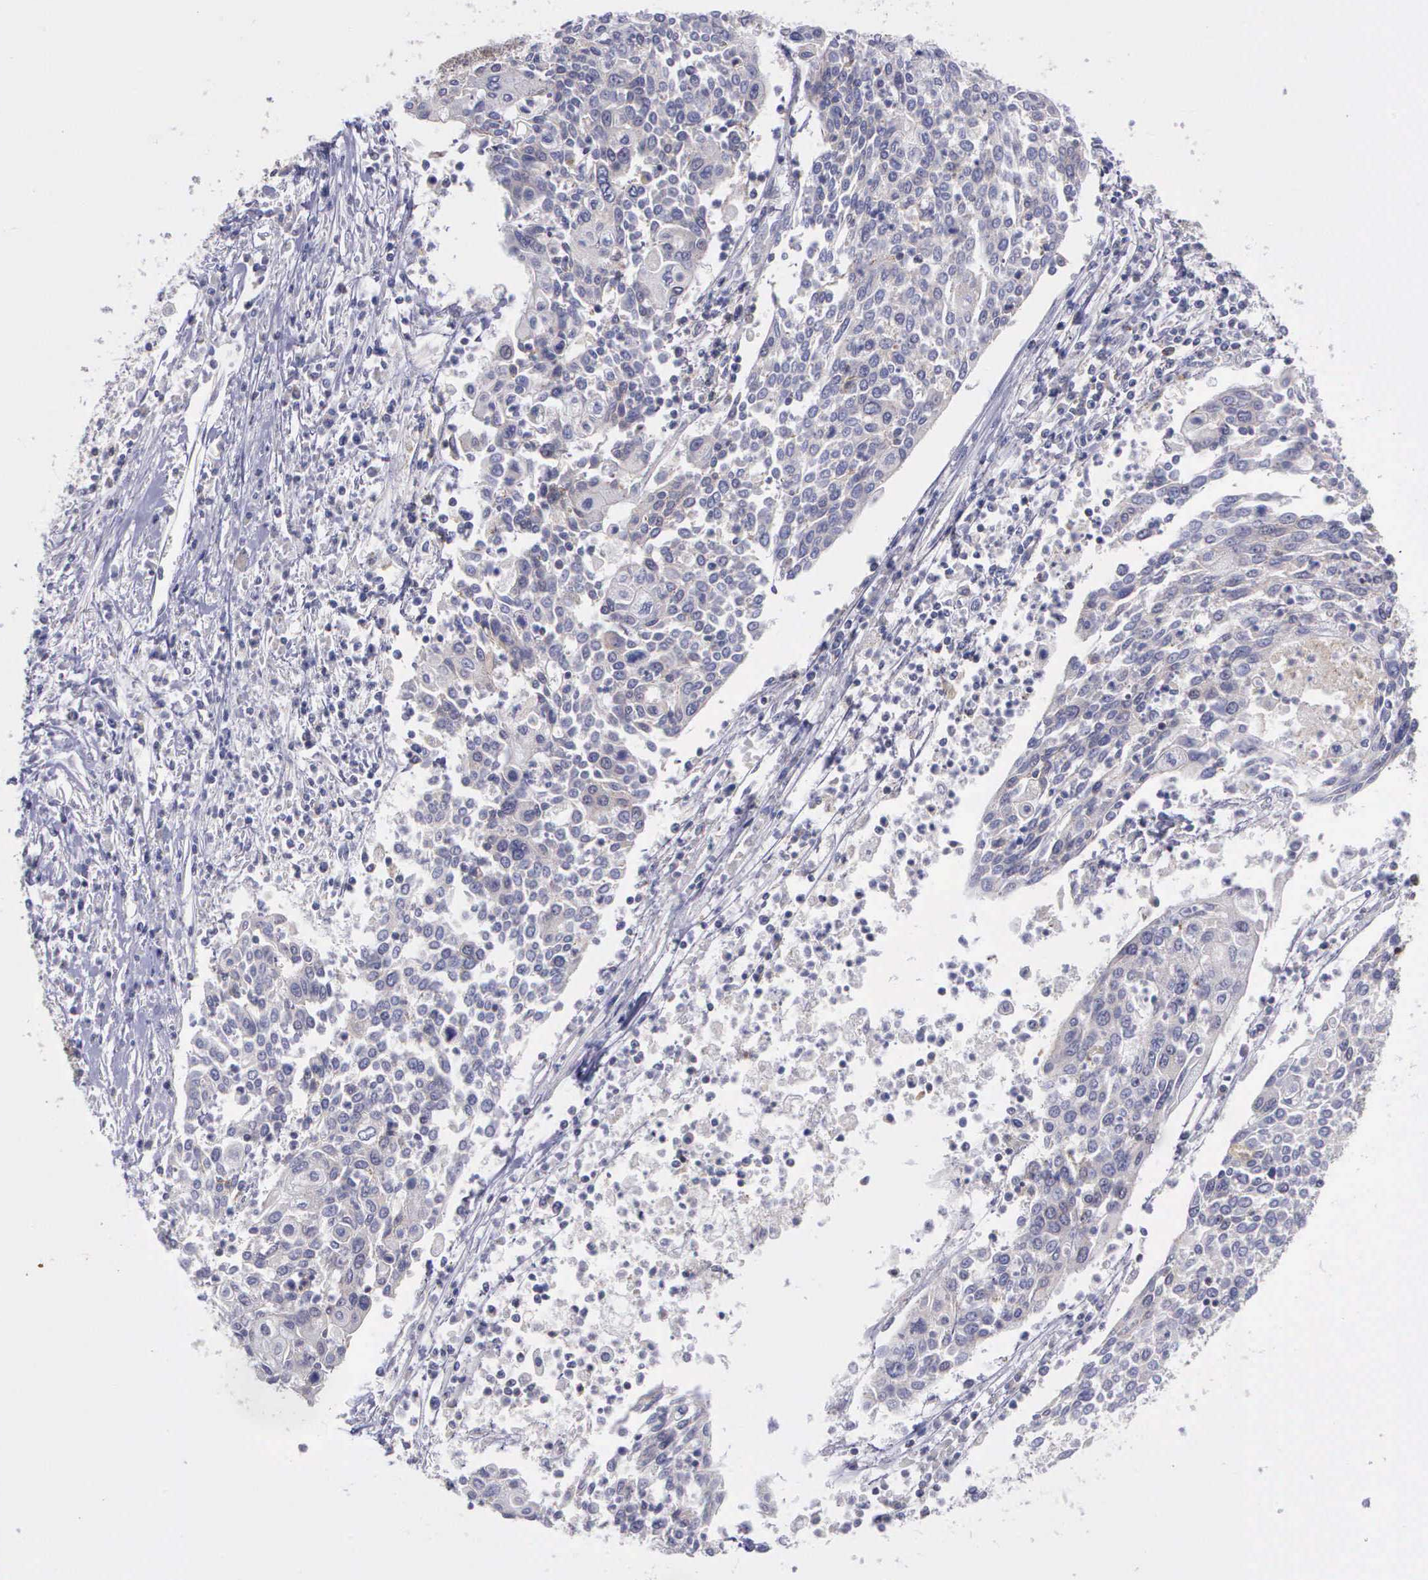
{"staining": {"intensity": "negative", "quantity": "none", "location": "none"}, "tissue": "cervical cancer", "cell_type": "Tumor cells", "image_type": "cancer", "snomed": [{"axis": "morphology", "description": "Squamous cell carcinoma, NOS"}, {"axis": "topography", "description": "Cervix"}], "caption": "The micrograph demonstrates no staining of tumor cells in squamous cell carcinoma (cervical).", "gene": "MICAL3", "patient": {"sex": "female", "age": 40}}